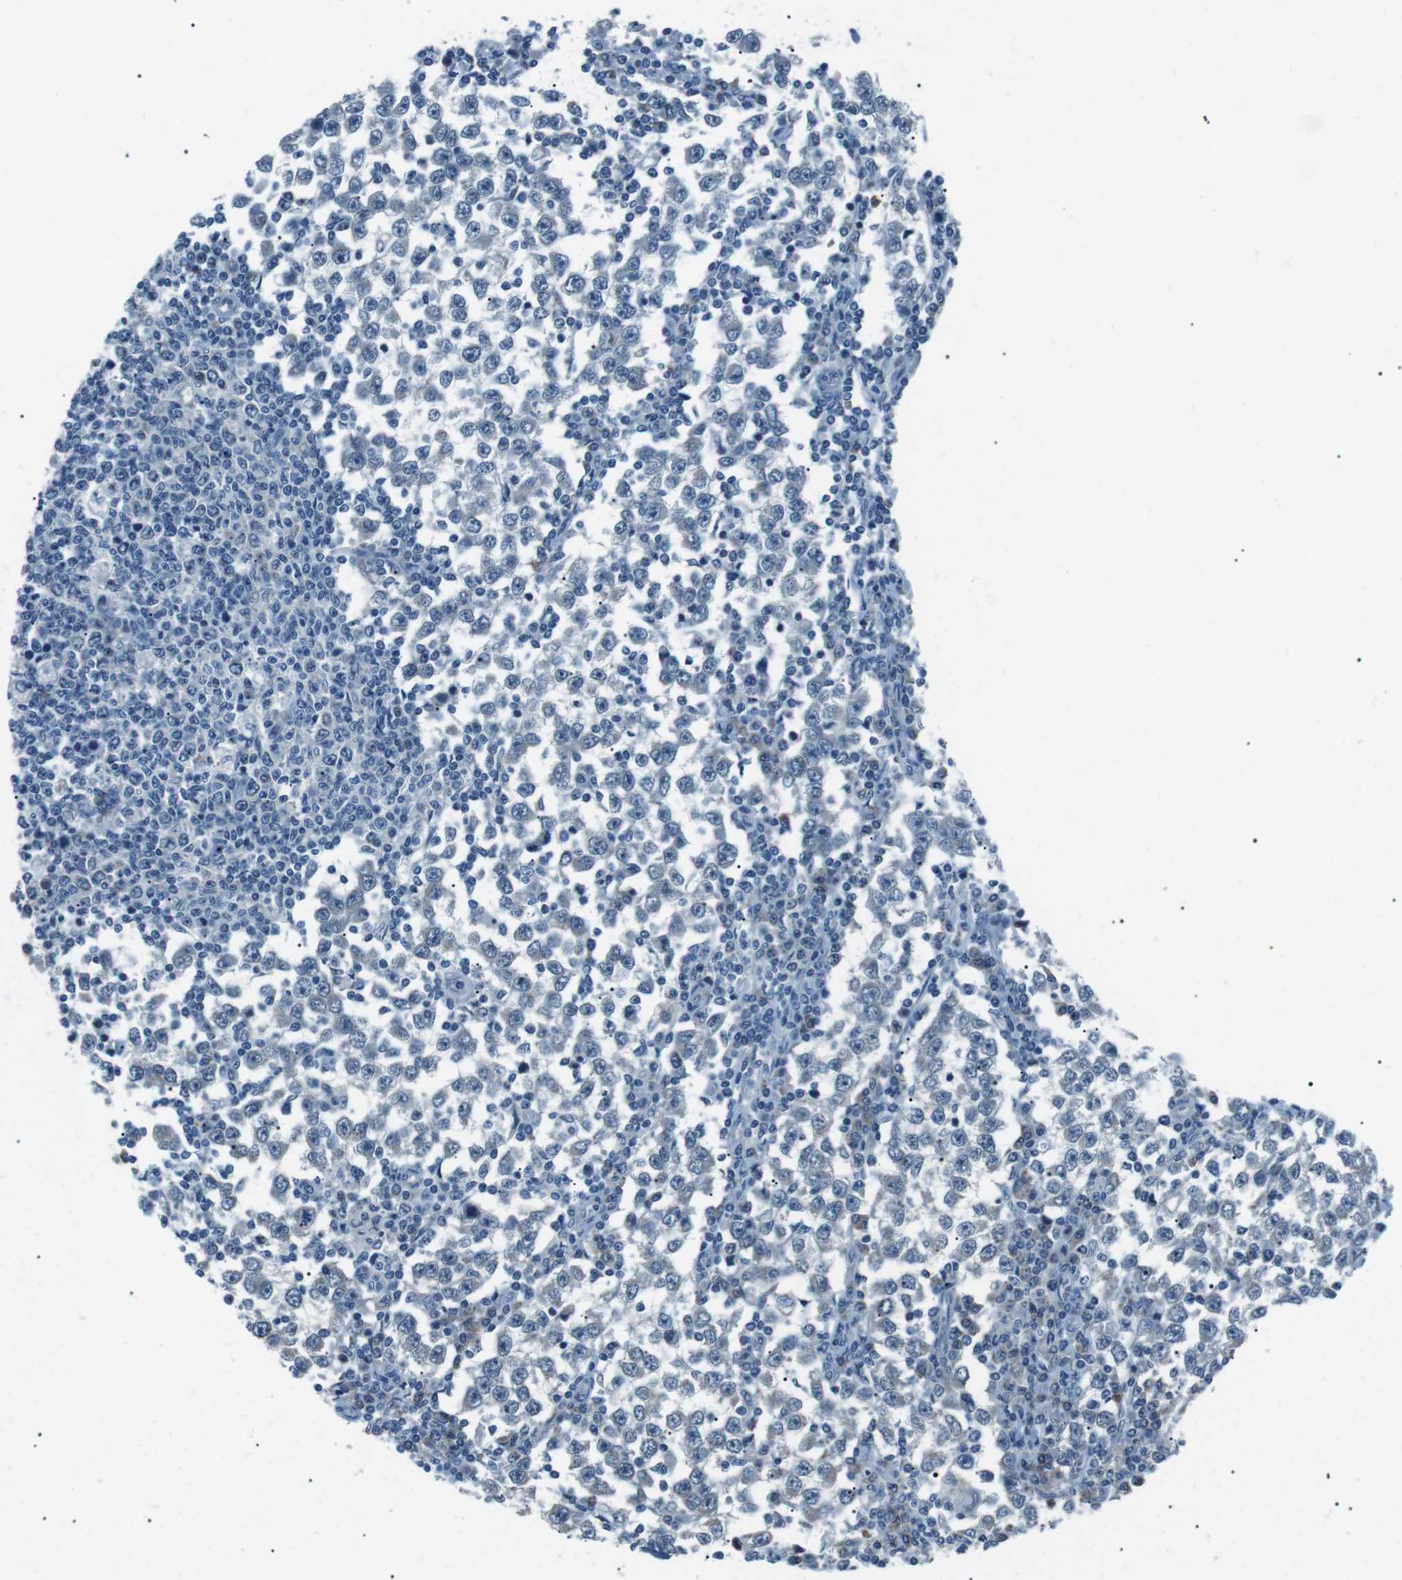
{"staining": {"intensity": "negative", "quantity": "none", "location": "none"}, "tissue": "testis cancer", "cell_type": "Tumor cells", "image_type": "cancer", "snomed": [{"axis": "morphology", "description": "Seminoma, NOS"}, {"axis": "topography", "description": "Testis"}], "caption": "This is a image of IHC staining of testis cancer, which shows no staining in tumor cells.", "gene": "SERPINB2", "patient": {"sex": "male", "age": 65}}